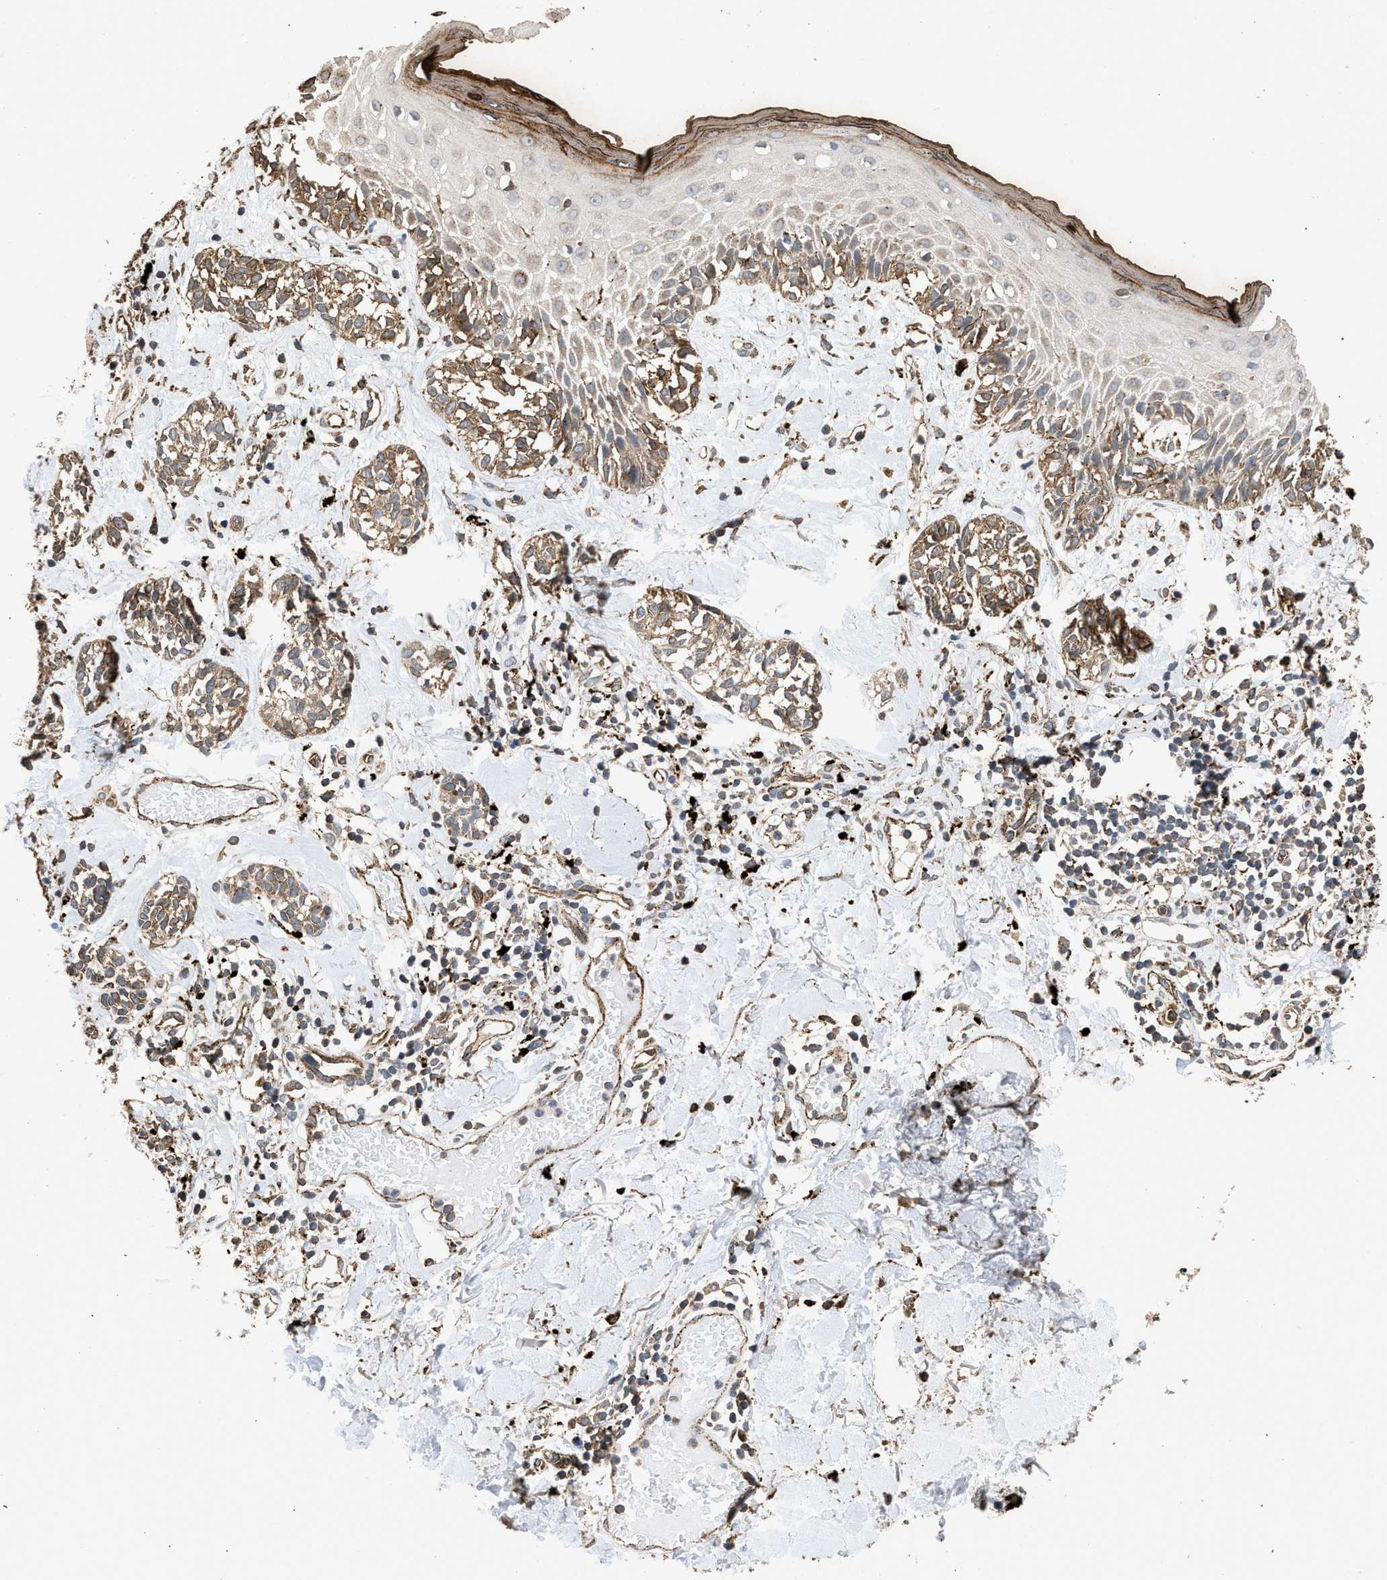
{"staining": {"intensity": "moderate", "quantity": ">75%", "location": "cytoplasmic/membranous"}, "tissue": "melanoma", "cell_type": "Tumor cells", "image_type": "cancer", "snomed": [{"axis": "morphology", "description": "Malignant melanoma, NOS"}, {"axis": "topography", "description": "Skin"}], "caption": "Protein positivity by immunohistochemistry (IHC) exhibits moderate cytoplasmic/membranous positivity in about >75% of tumor cells in melanoma. (DAB = brown stain, brightfield microscopy at high magnification).", "gene": "CTSV", "patient": {"sex": "male", "age": 64}}